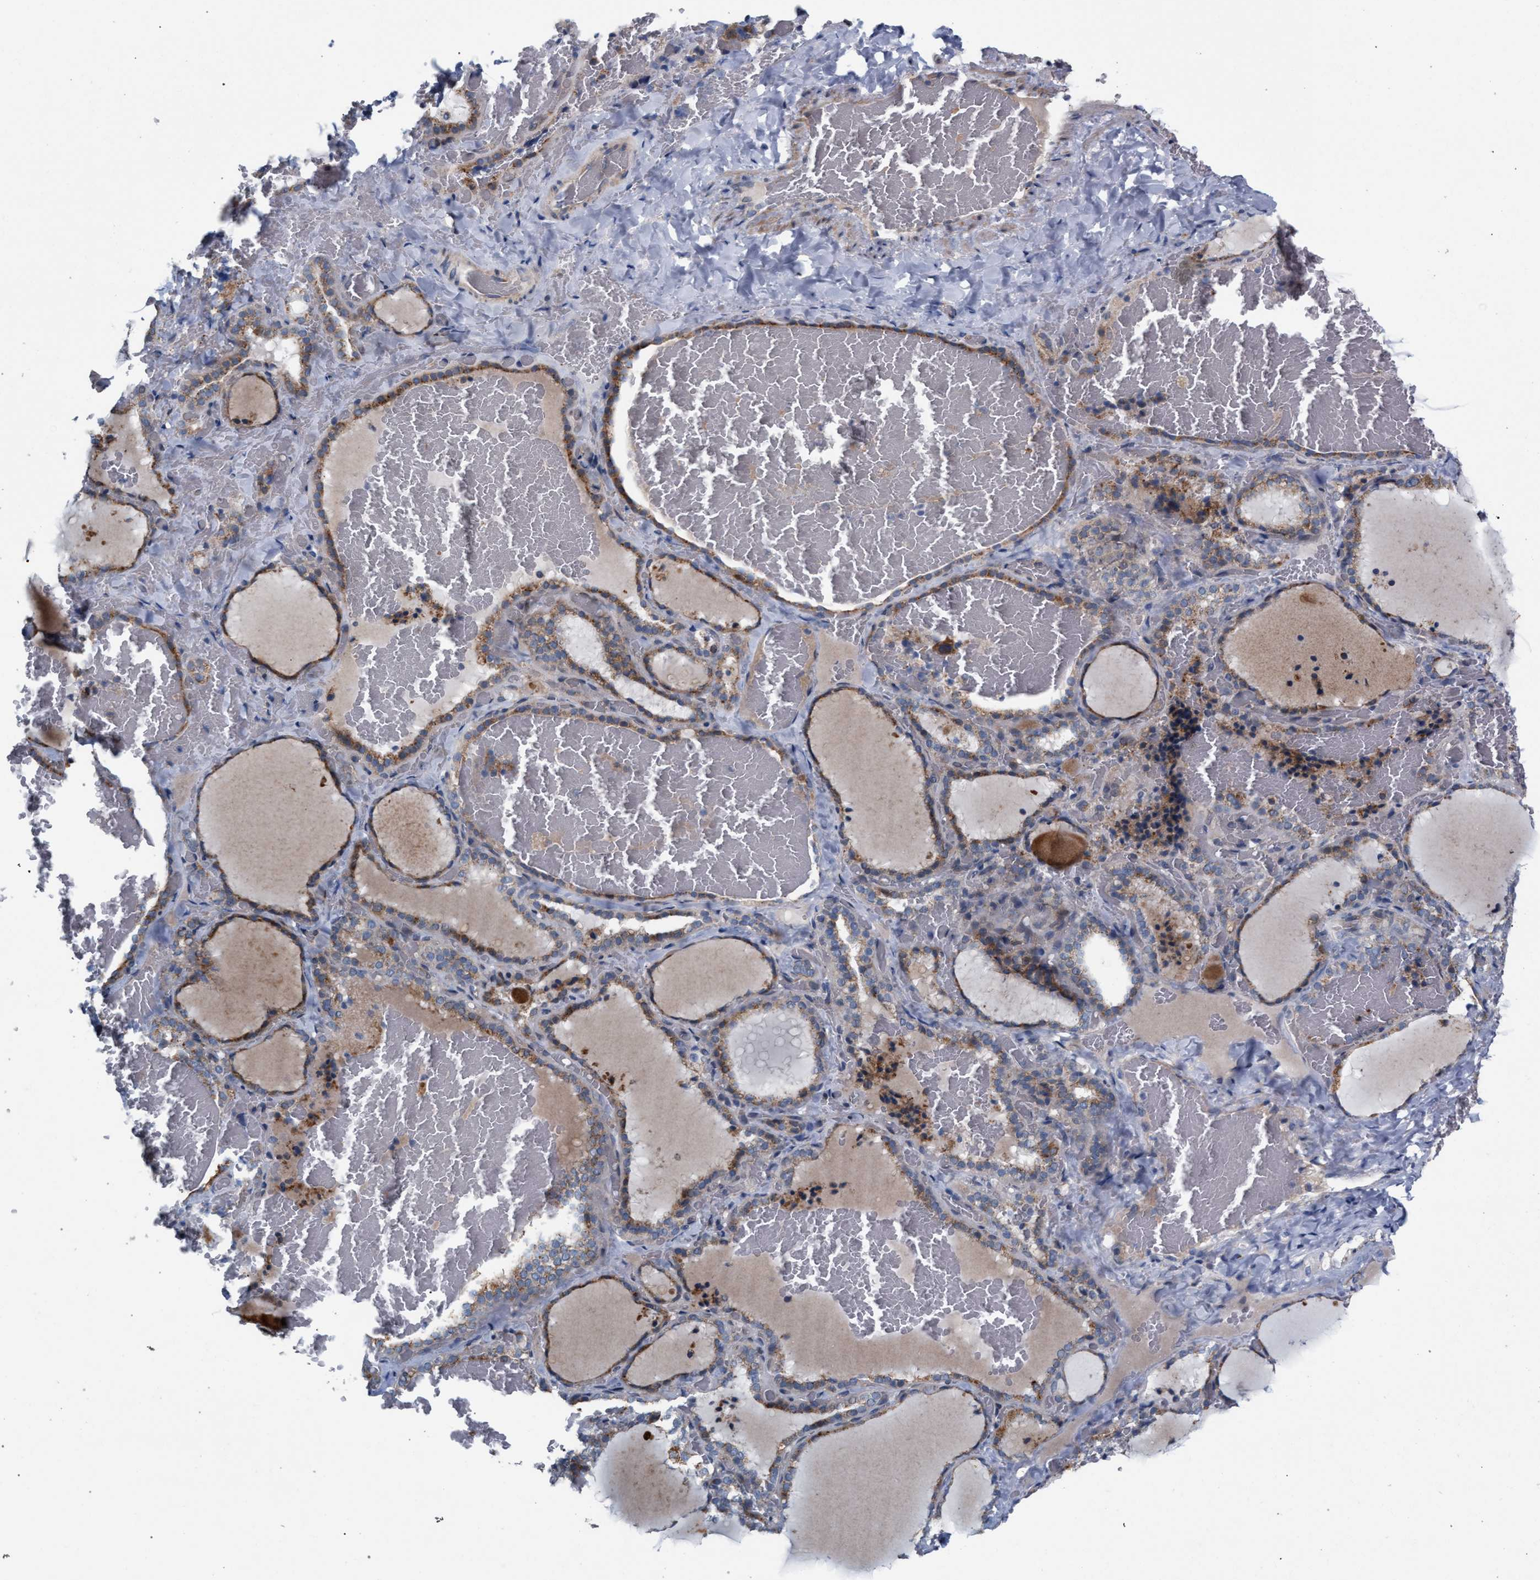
{"staining": {"intensity": "moderate", "quantity": ">75%", "location": "cytoplasmic/membranous"}, "tissue": "thyroid gland", "cell_type": "Glandular cells", "image_type": "normal", "snomed": [{"axis": "morphology", "description": "Normal tissue, NOS"}, {"axis": "topography", "description": "Thyroid gland"}], "caption": "Glandular cells exhibit medium levels of moderate cytoplasmic/membranous staining in approximately >75% of cells in unremarkable thyroid gland.", "gene": "RNF135", "patient": {"sex": "female", "age": 22}}